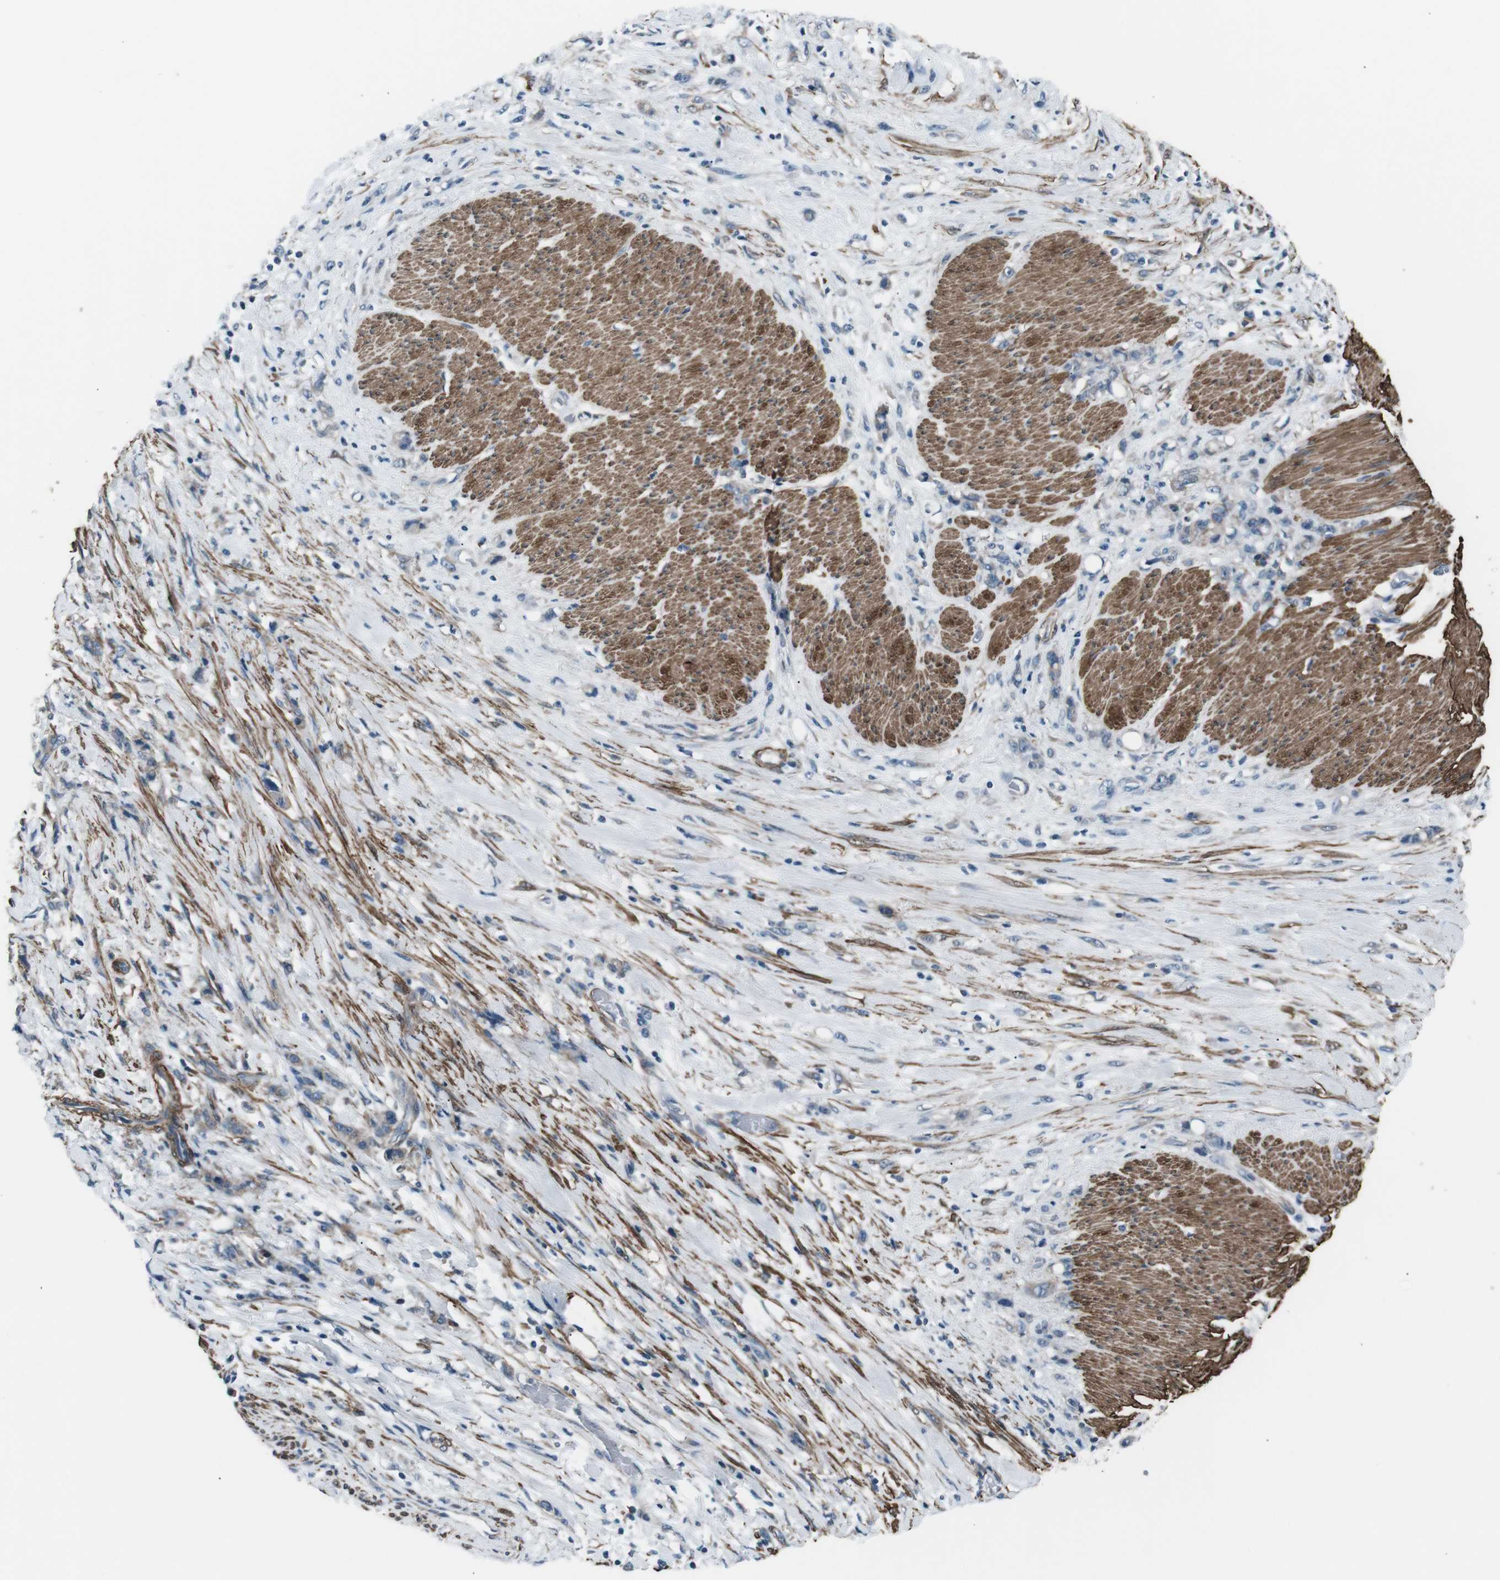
{"staining": {"intensity": "weak", "quantity": ">75%", "location": "cytoplasmic/membranous"}, "tissue": "stomach cancer", "cell_type": "Tumor cells", "image_type": "cancer", "snomed": [{"axis": "morphology", "description": "Adenocarcinoma, NOS"}, {"axis": "topography", "description": "Stomach, lower"}], "caption": "Immunohistochemical staining of human adenocarcinoma (stomach) reveals low levels of weak cytoplasmic/membranous protein positivity in about >75% of tumor cells. The protein of interest is stained brown, and the nuclei are stained in blue (DAB IHC with brightfield microscopy, high magnification).", "gene": "PDLIM5", "patient": {"sex": "male", "age": 88}}